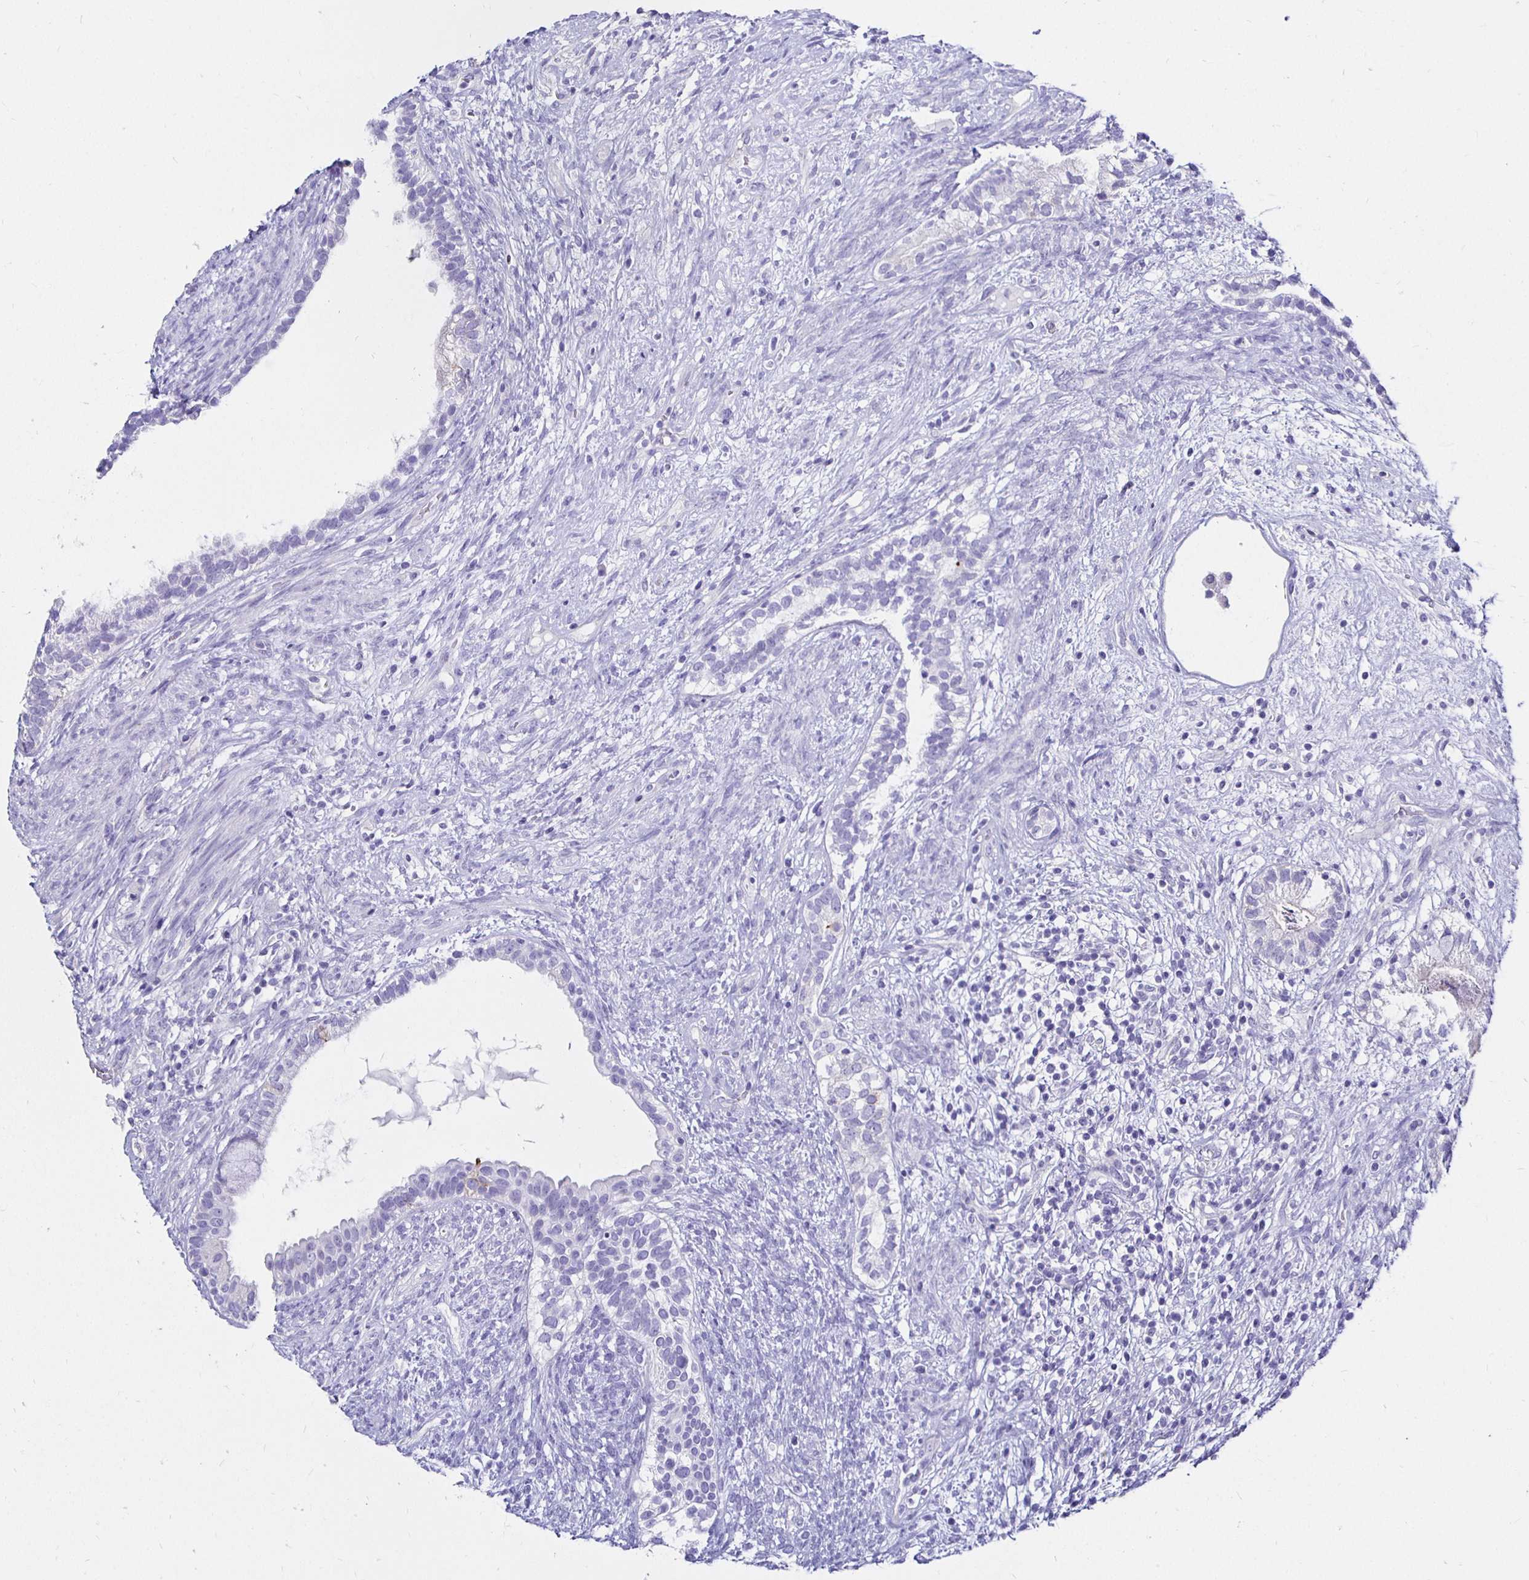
{"staining": {"intensity": "negative", "quantity": "none", "location": "none"}, "tissue": "testis cancer", "cell_type": "Tumor cells", "image_type": "cancer", "snomed": [{"axis": "morphology", "description": "Seminoma, NOS"}, {"axis": "morphology", "description": "Carcinoma, Embryonal, NOS"}, {"axis": "topography", "description": "Testis"}], "caption": "This is a photomicrograph of immunohistochemistry staining of testis cancer (seminoma), which shows no positivity in tumor cells.", "gene": "UMOD", "patient": {"sex": "male", "age": 41}}